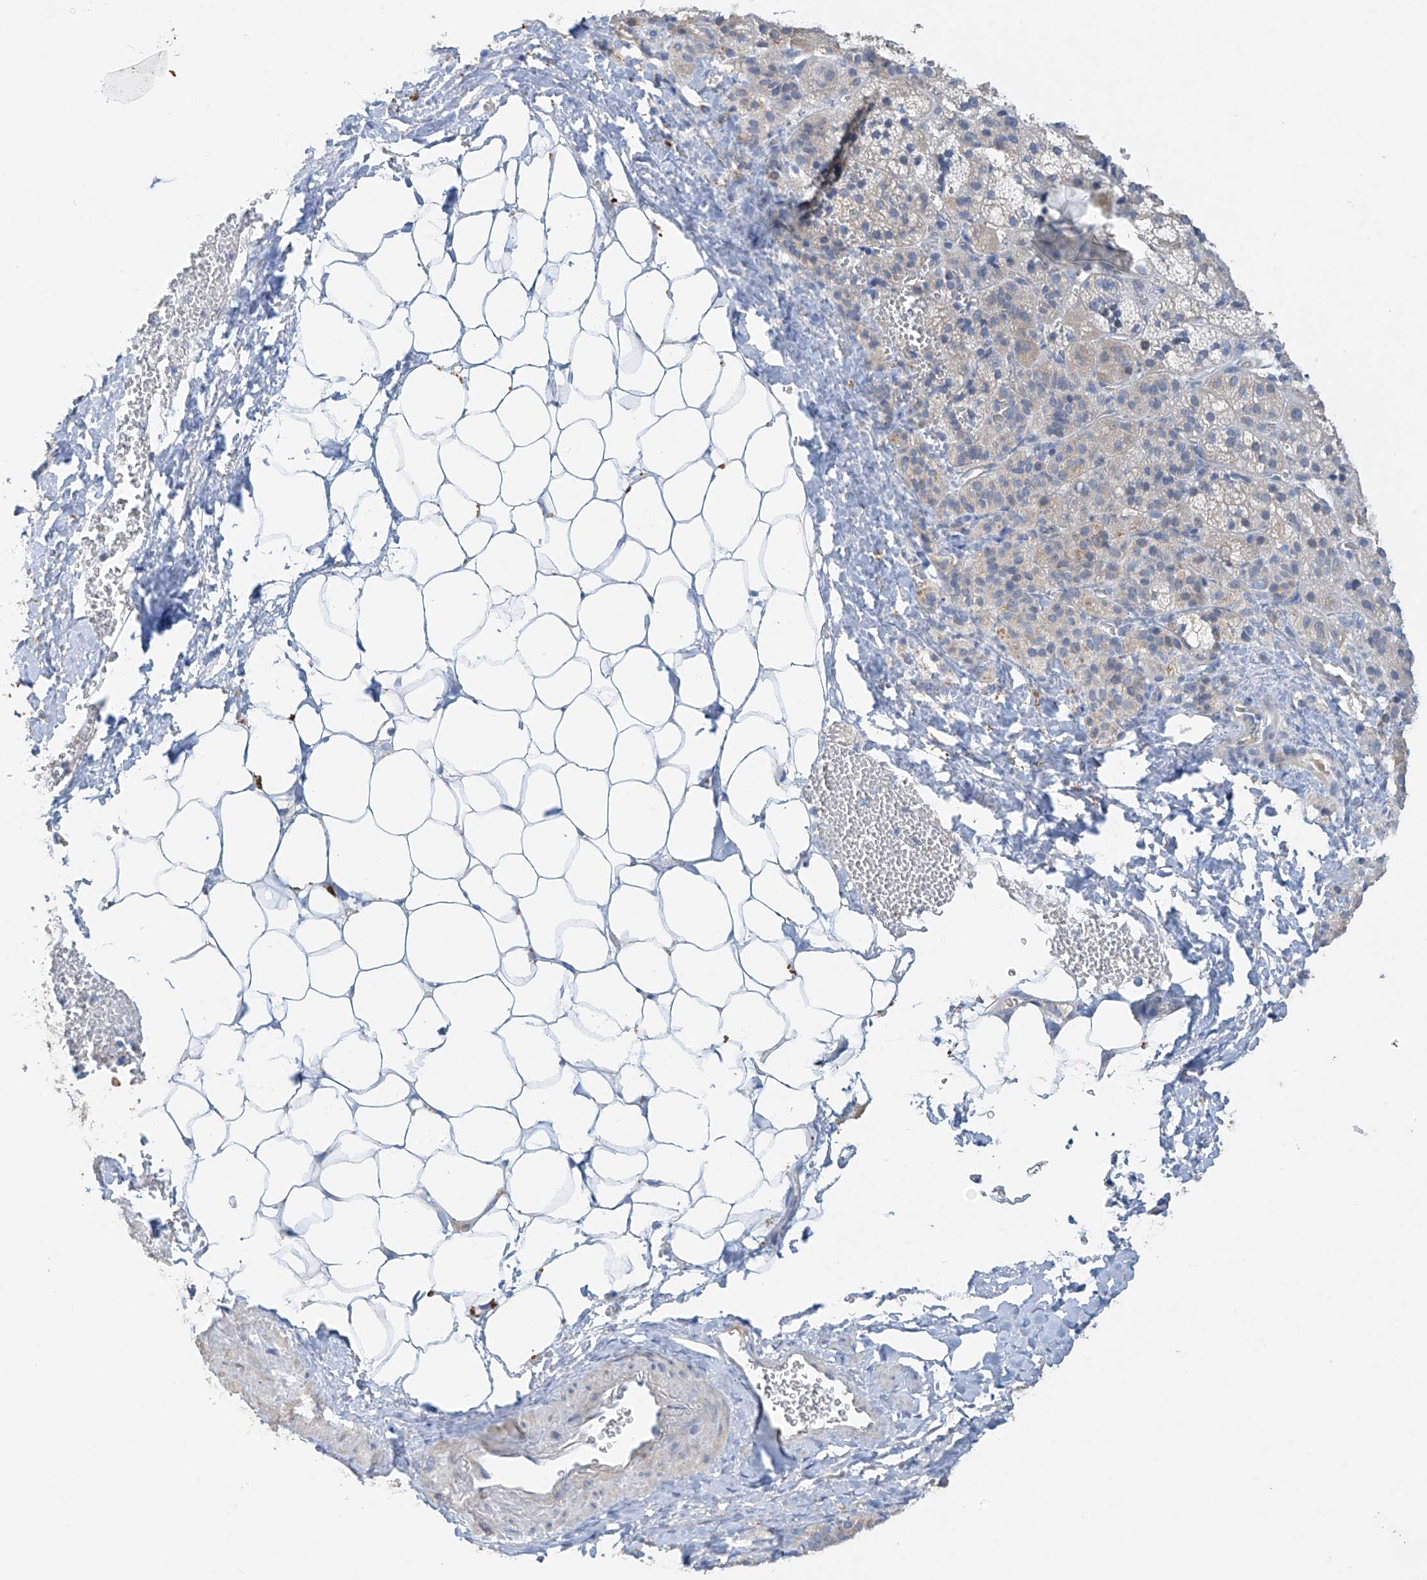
{"staining": {"intensity": "strong", "quantity": "<25%", "location": "cytoplasmic/membranous"}, "tissue": "adrenal gland", "cell_type": "Glandular cells", "image_type": "normal", "snomed": [{"axis": "morphology", "description": "Normal tissue, NOS"}, {"axis": "topography", "description": "Adrenal gland"}], "caption": "This photomicrograph reveals immunohistochemistry staining of normal adrenal gland, with medium strong cytoplasmic/membranous expression in approximately <25% of glandular cells.", "gene": "PRSS12", "patient": {"sex": "female", "age": 57}}